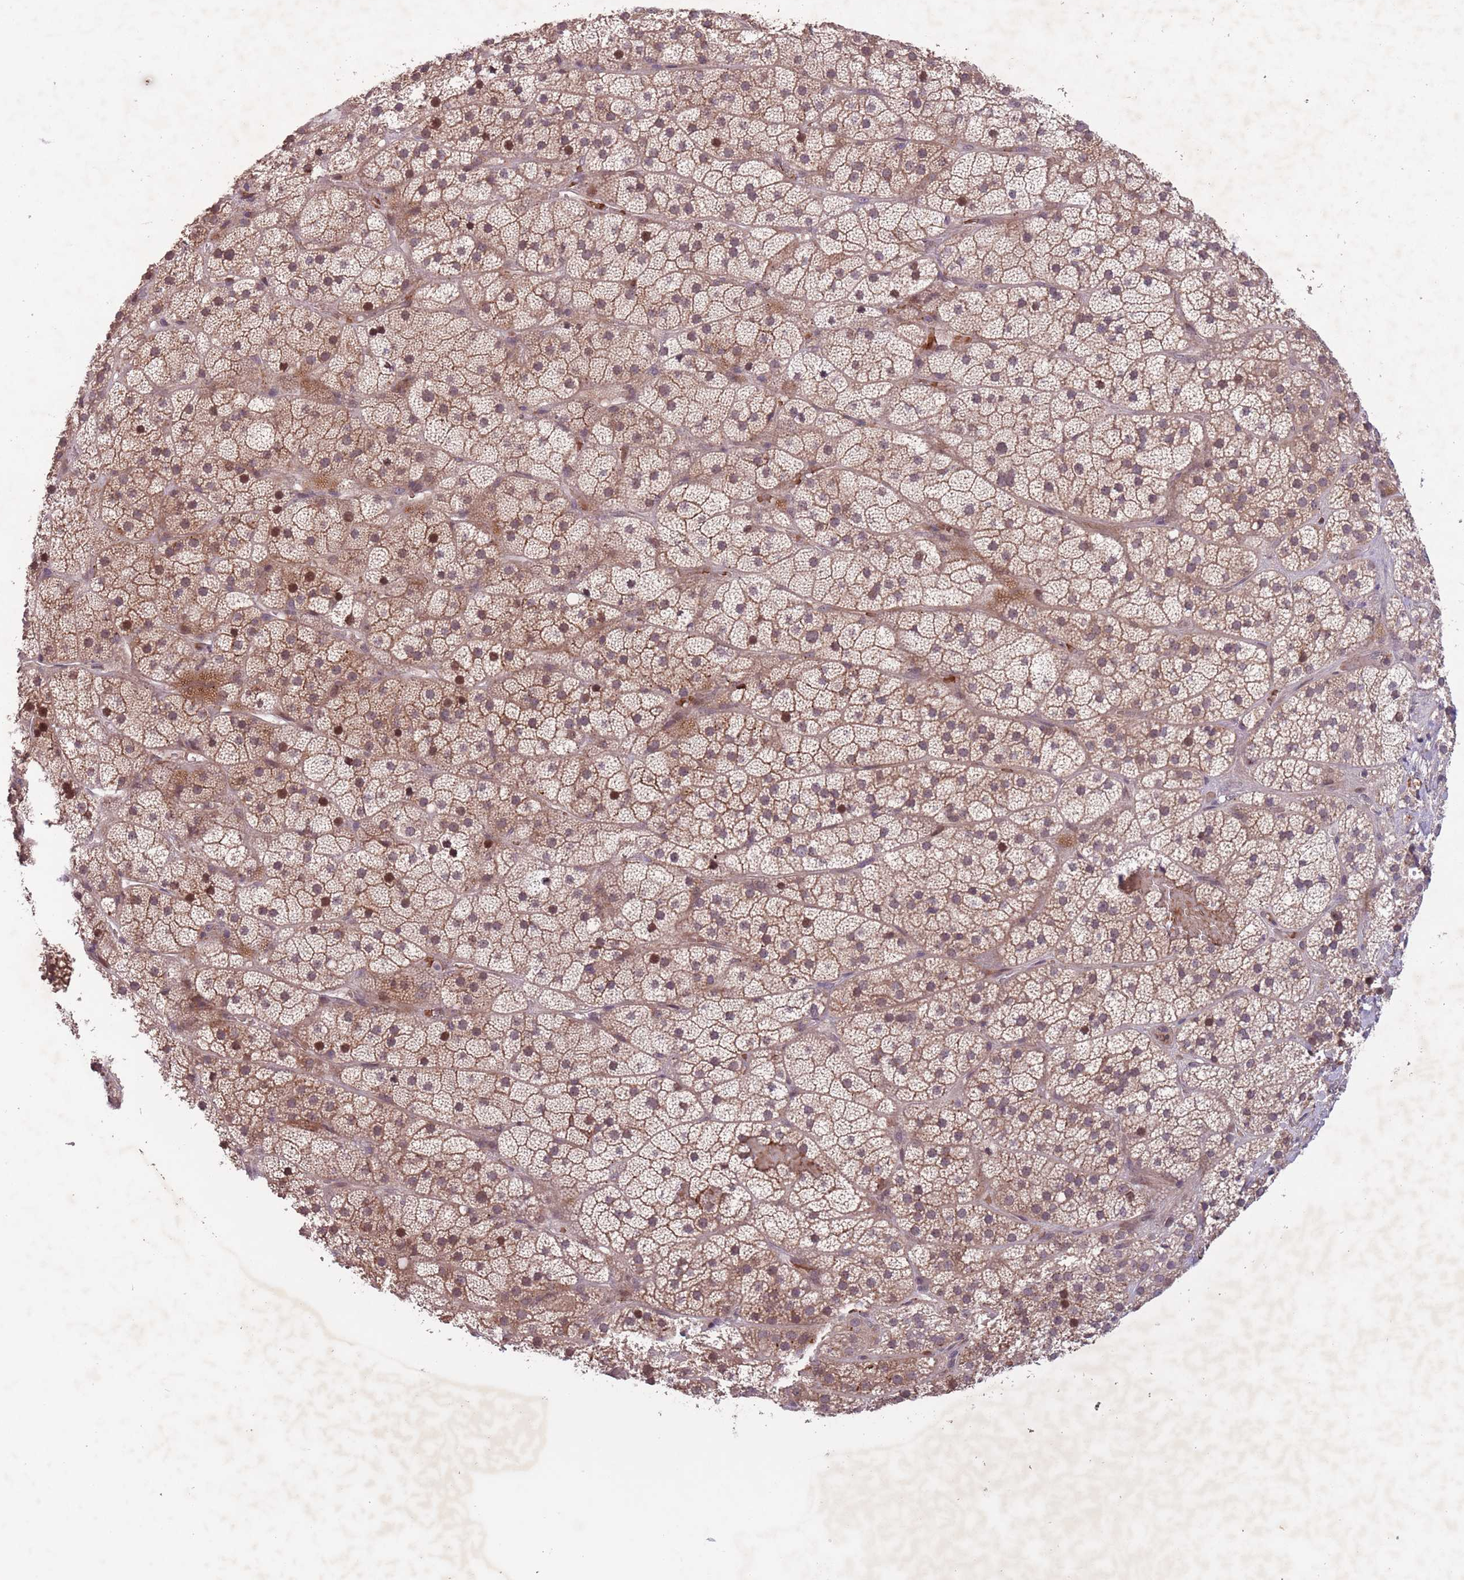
{"staining": {"intensity": "moderate", "quantity": "25%-75%", "location": "cytoplasmic/membranous,nuclear"}, "tissue": "adrenal gland", "cell_type": "Glandular cells", "image_type": "normal", "snomed": [{"axis": "morphology", "description": "Normal tissue, NOS"}, {"axis": "topography", "description": "Adrenal gland"}], "caption": "Adrenal gland stained with a brown dye displays moderate cytoplasmic/membranous,nuclear positive expression in about 25%-75% of glandular cells.", "gene": "SECTM1", "patient": {"sex": "male", "age": 57}}